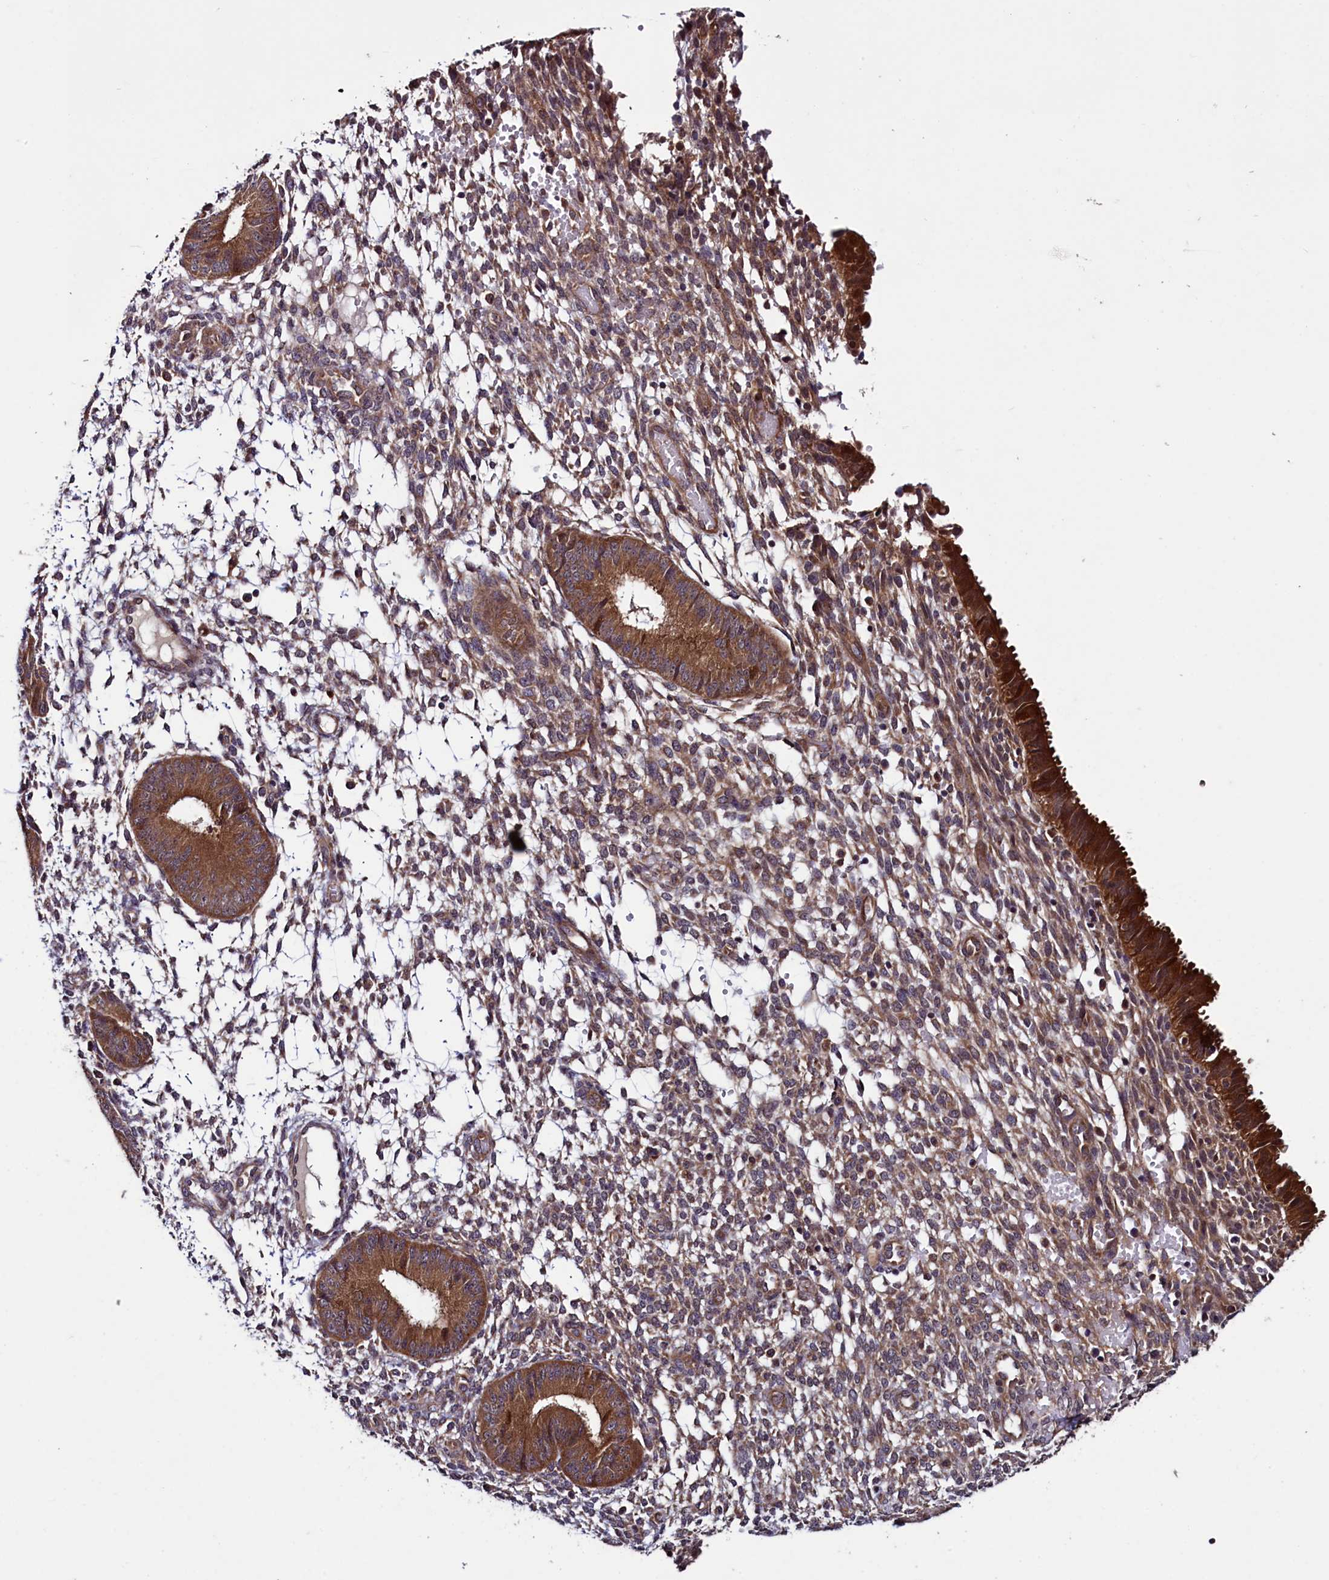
{"staining": {"intensity": "moderate", "quantity": "25%-75%", "location": "cytoplasmic/membranous"}, "tissue": "endometrium", "cell_type": "Cells in endometrial stroma", "image_type": "normal", "snomed": [{"axis": "morphology", "description": "Normal tissue, NOS"}, {"axis": "topography", "description": "Endometrium"}], "caption": "Immunohistochemical staining of benign human endometrium demonstrates moderate cytoplasmic/membranous protein expression in about 25%-75% of cells in endometrial stroma.", "gene": "BLTP3B", "patient": {"sex": "female", "age": 49}}